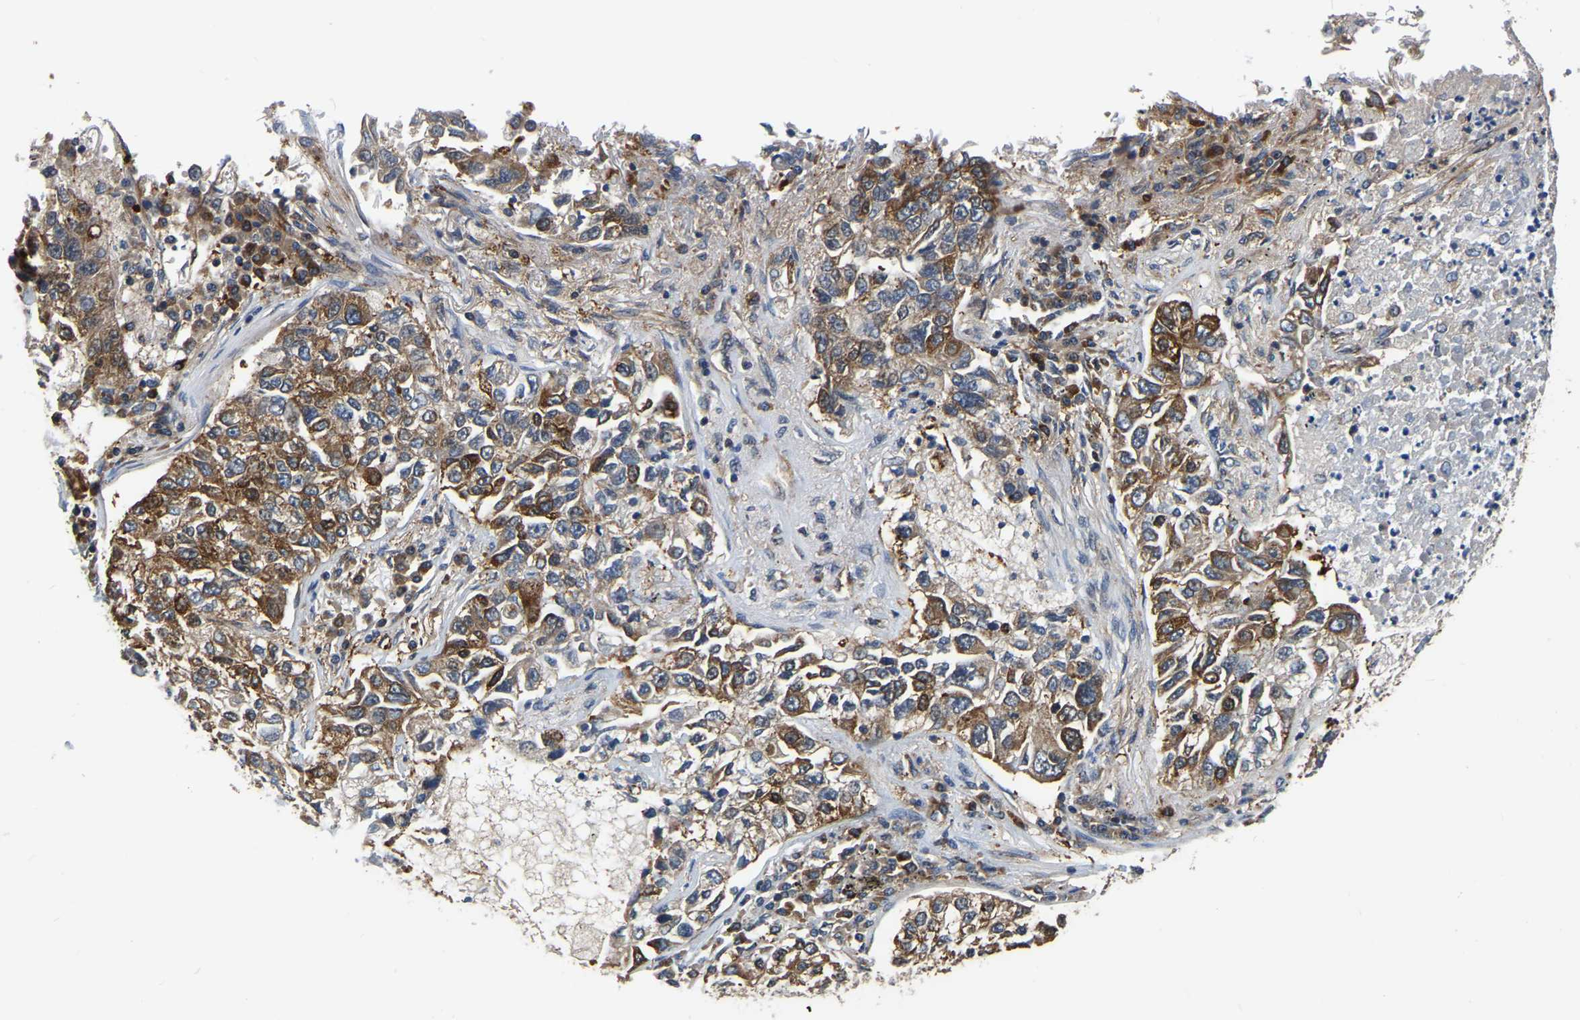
{"staining": {"intensity": "moderate", "quantity": ">75%", "location": "cytoplasmic/membranous"}, "tissue": "lung cancer", "cell_type": "Tumor cells", "image_type": "cancer", "snomed": [{"axis": "morphology", "description": "Adenocarcinoma, NOS"}, {"axis": "topography", "description": "Lung"}], "caption": "Immunohistochemical staining of lung adenocarcinoma demonstrates moderate cytoplasmic/membranous protein staining in approximately >75% of tumor cells.", "gene": "GARS1", "patient": {"sex": "male", "age": 49}}